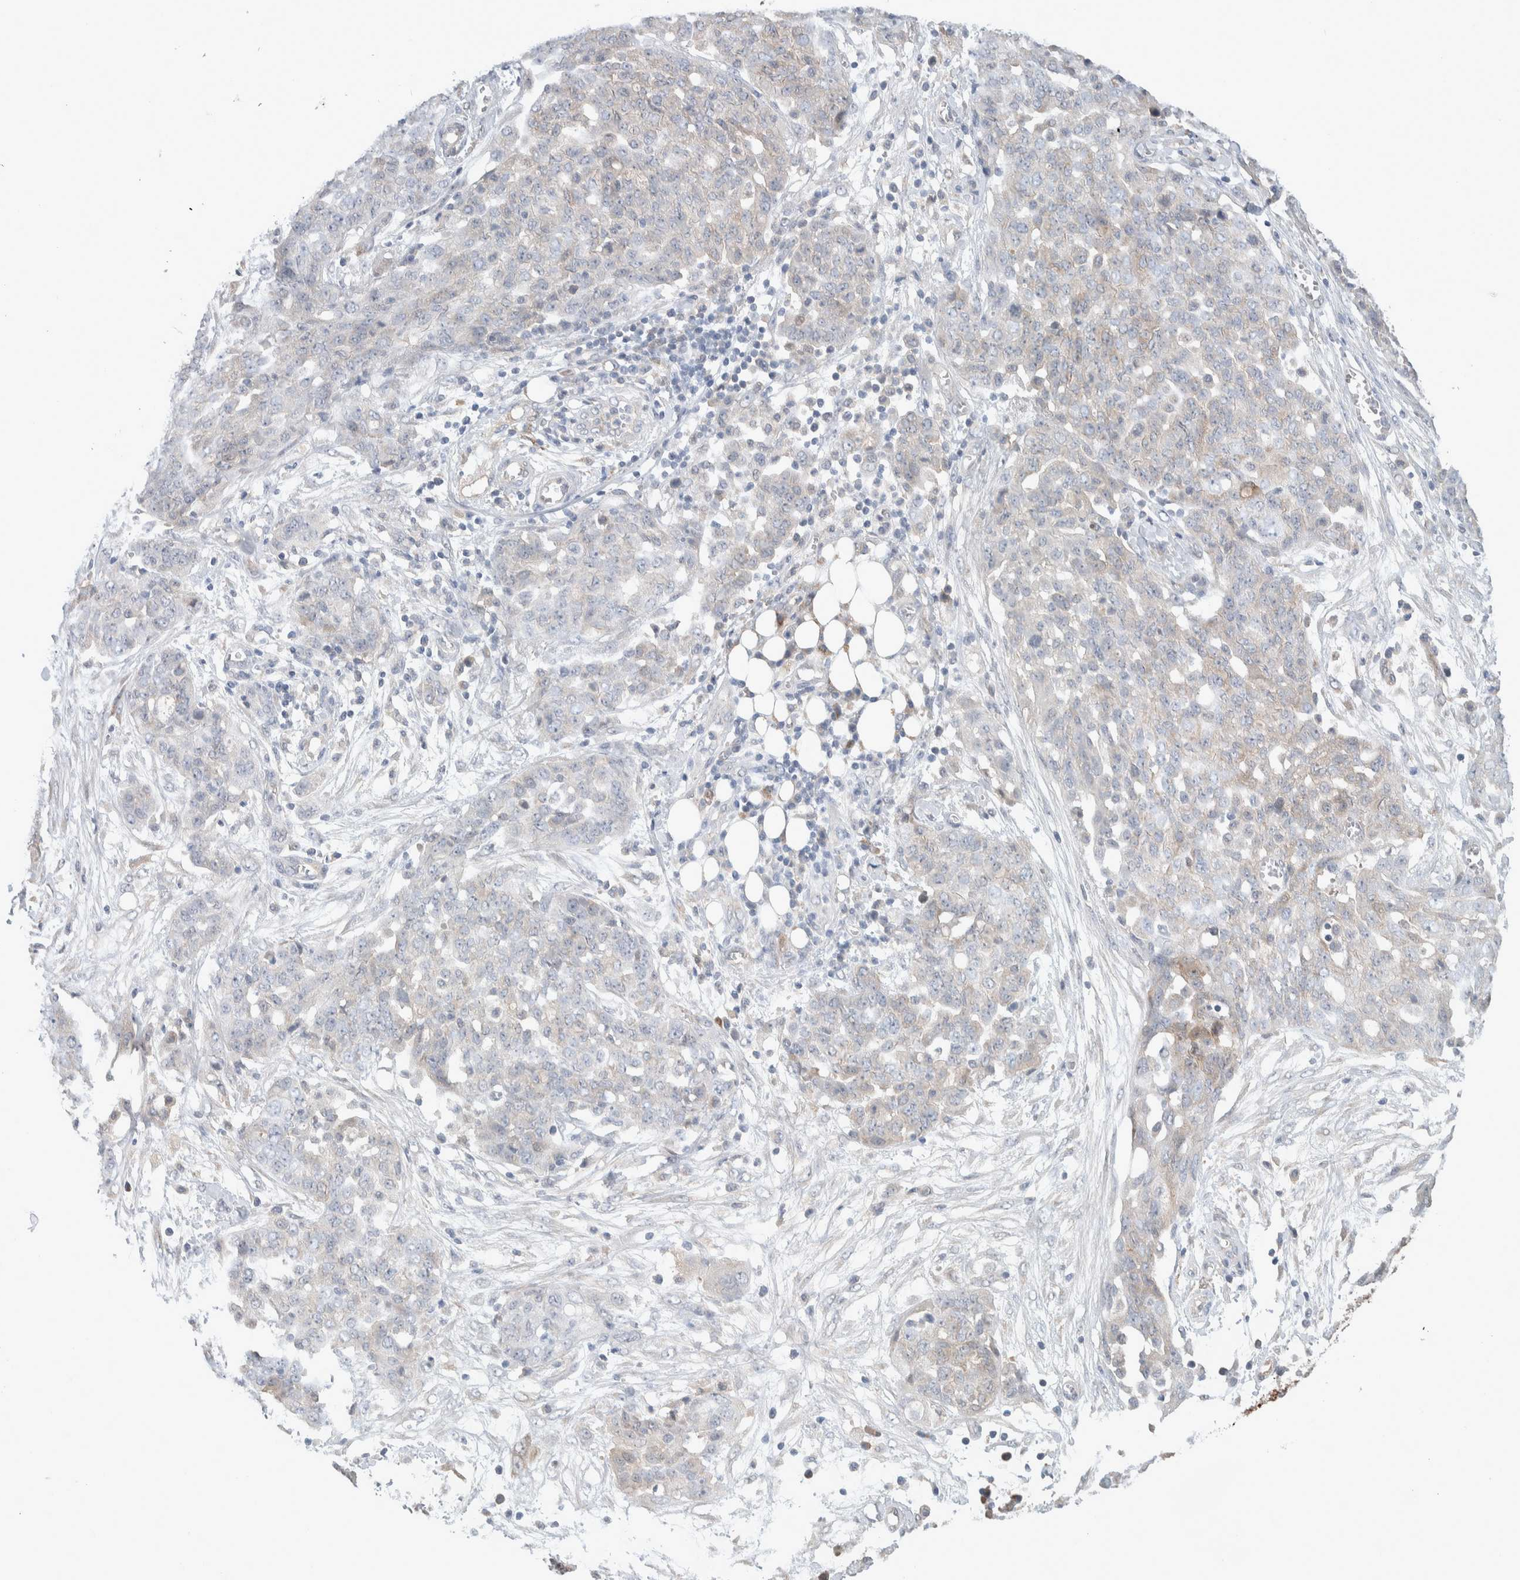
{"staining": {"intensity": "weak", "quantity": "<25%", "location": "cytoplasmic/membranous"}, "tissue": "ovarian cancer", "cell_type": "Tumor cells", "image_type": "cancer", "snomed": [{"axis": "morphology", "description": "Cystadenocarcinoma, serous, NOS"}, {"axis": "topography", "description": "Soft tissue"}, {"axis": "topography", "description": "Ovary"}], "caption": "The immunohistochemistry micrograph has no significant expression in tumor cells of ovarian cancer (serous cystadenocarcinoma) tissue.", "gene": "DEPTOR", "patient": {"sex": "female", "age": 57}}